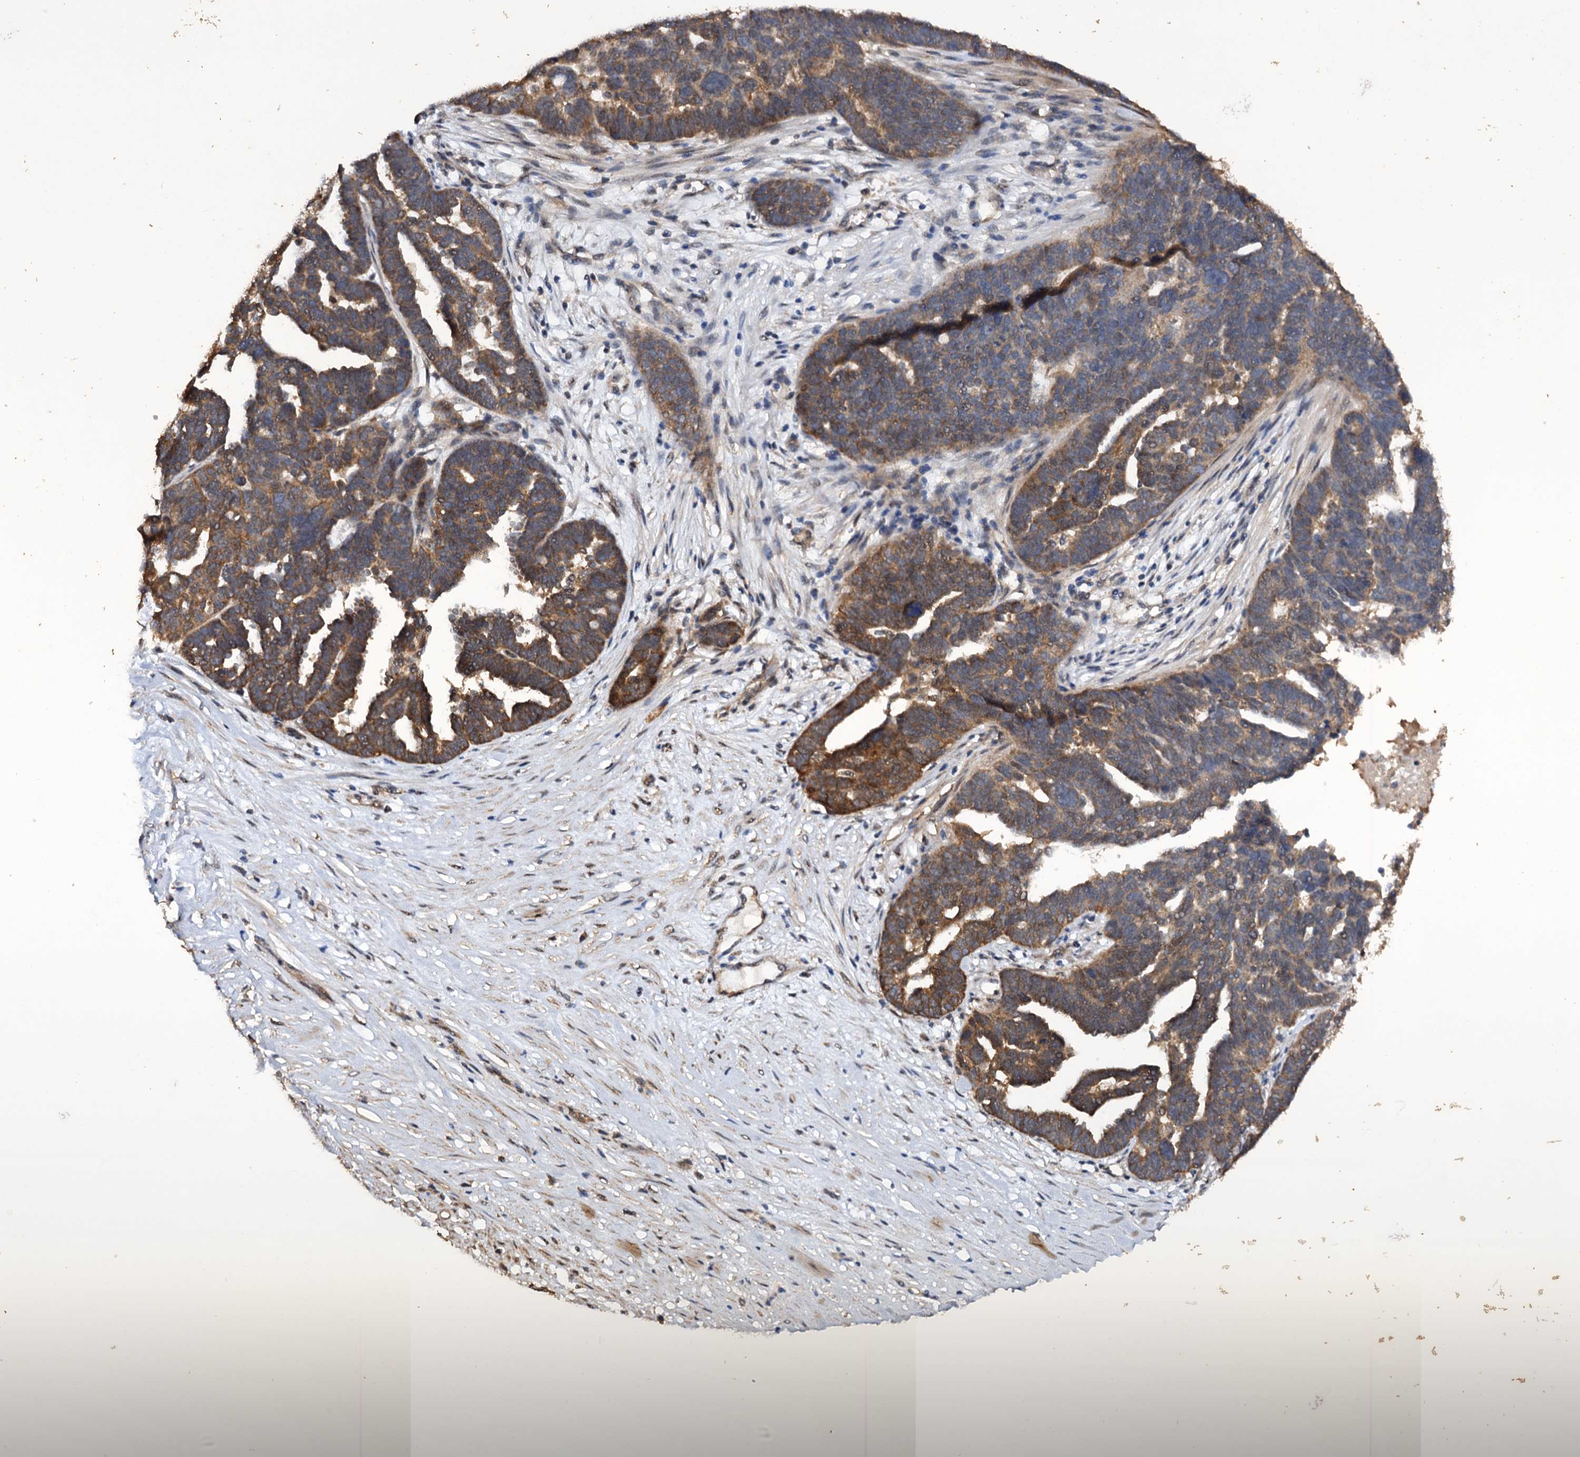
{"staining": {"intensity": "moderate", "quantity": ">75%", "location": "cytoplasmic/membranous"}, "tissue": "ovarian cancer", "cell_type": "Tumor cells", "image_type": "cancer", "snomed": [{"axis": "morphology", "description": "Cystadenocarcinoma, serous, NOS"}, {"axis": "topography", "description": "Ovary"}], "caption": "Immunohistochemistry photomicrograph of neoplastic tissue: ovarian serous cystadenocarcinoma stained using immunohistochemistry exhibits medium levels of moderate protein expression localized specifically in the cytoplasmic/membranous of tumor cells, appearing as a cytoplasmic/membranous brown color.", "gene": "PSMD9", "patient": {"sex": "female", "age": 59}}